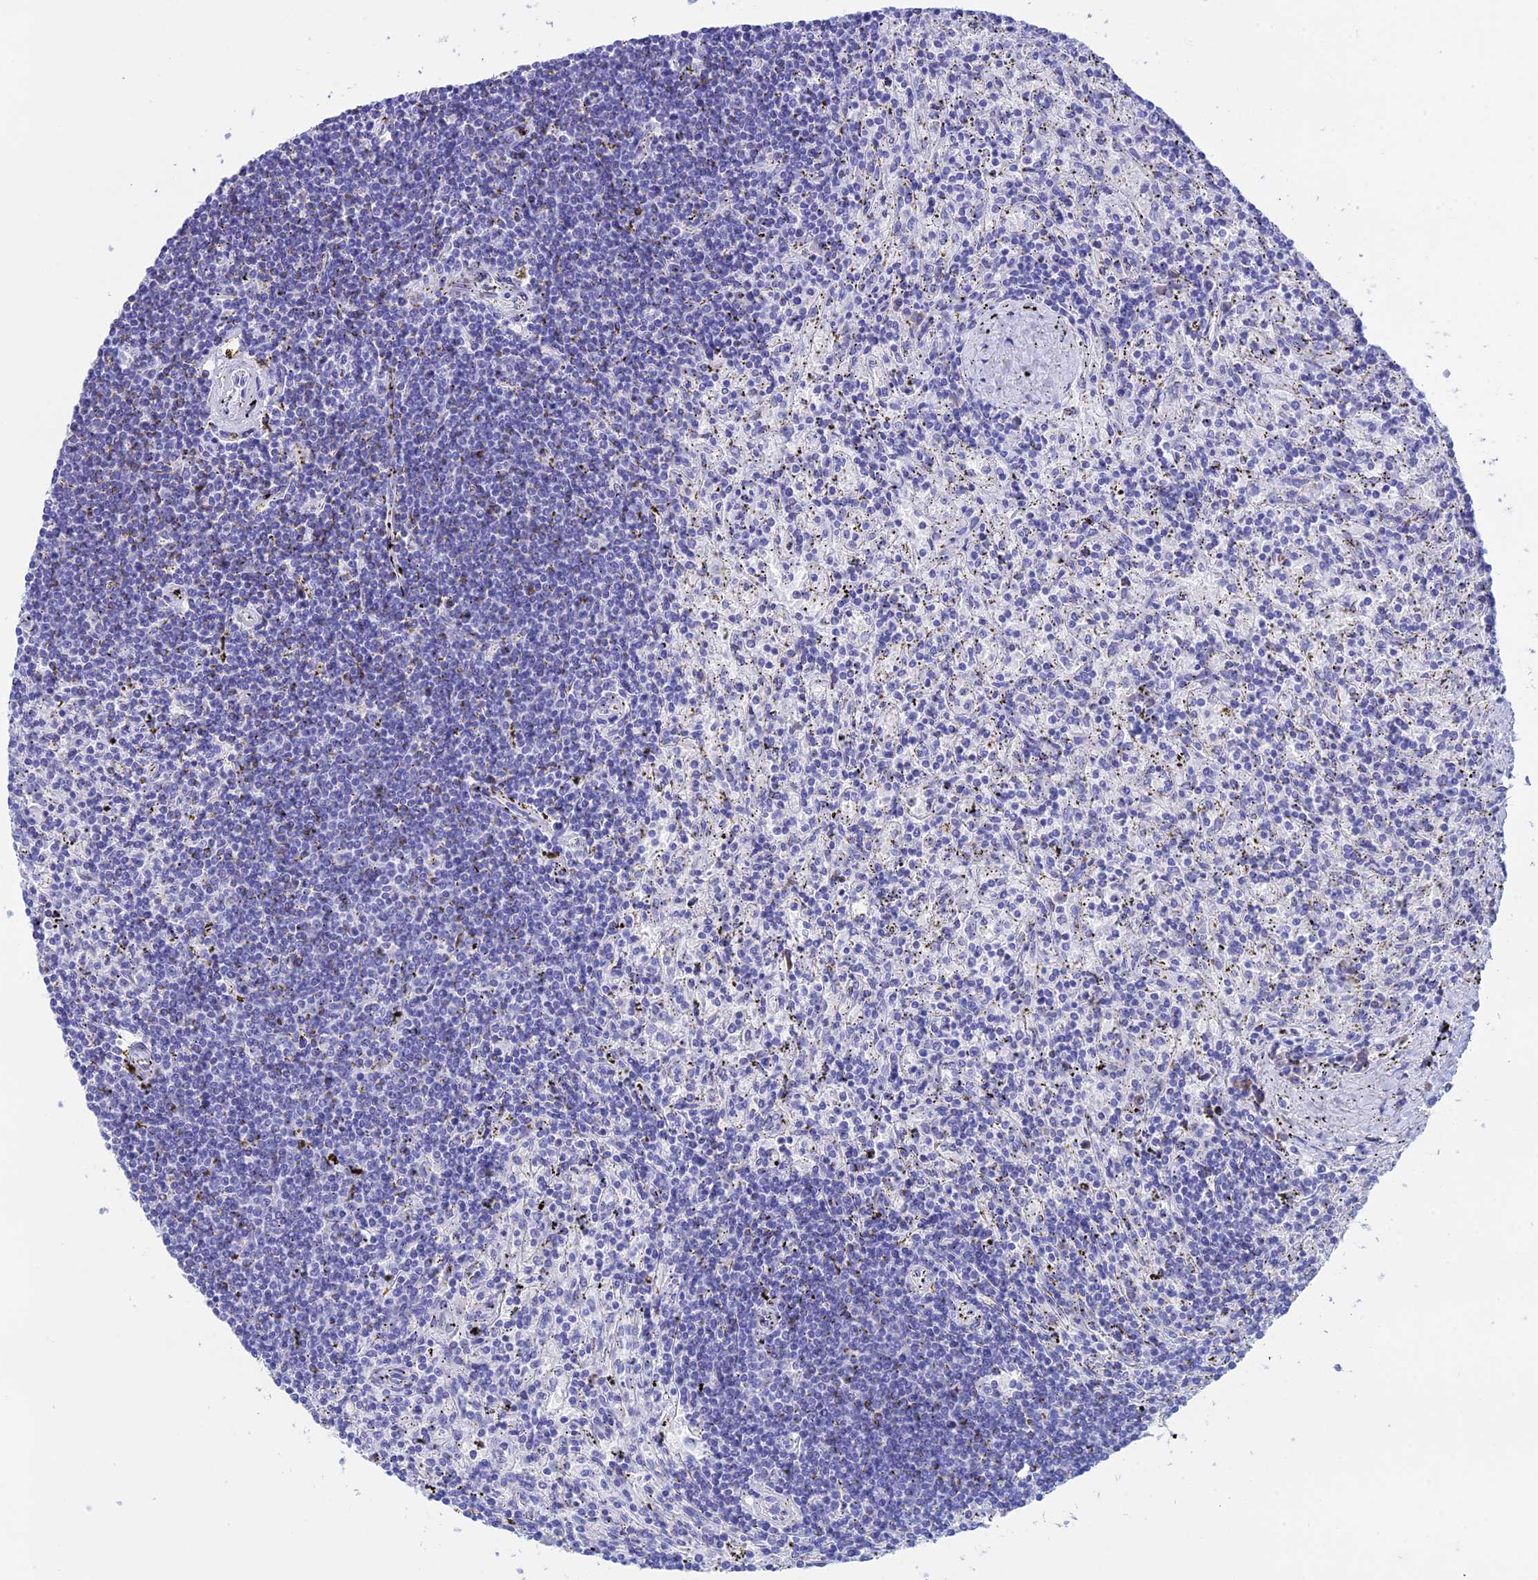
{"staining": {"intensity": "negative", "quantity": "none", "location": "none"}, "tissue": "lymphoma", "cell_type": "Tumor cells", "image_type": "cancer", "snomed": [{"axis": "morphology", "description": "Malignant lymphoma, non-Hodgkin's type, Low grade"}, {"axis": "topography", "description": "Spleen"}], "caption": "An image of lymphoma stained for a protein shows no brown staining in tumor cells.", "gene": "ERICH4", "patient": {"sex": "male", "age": 76}}